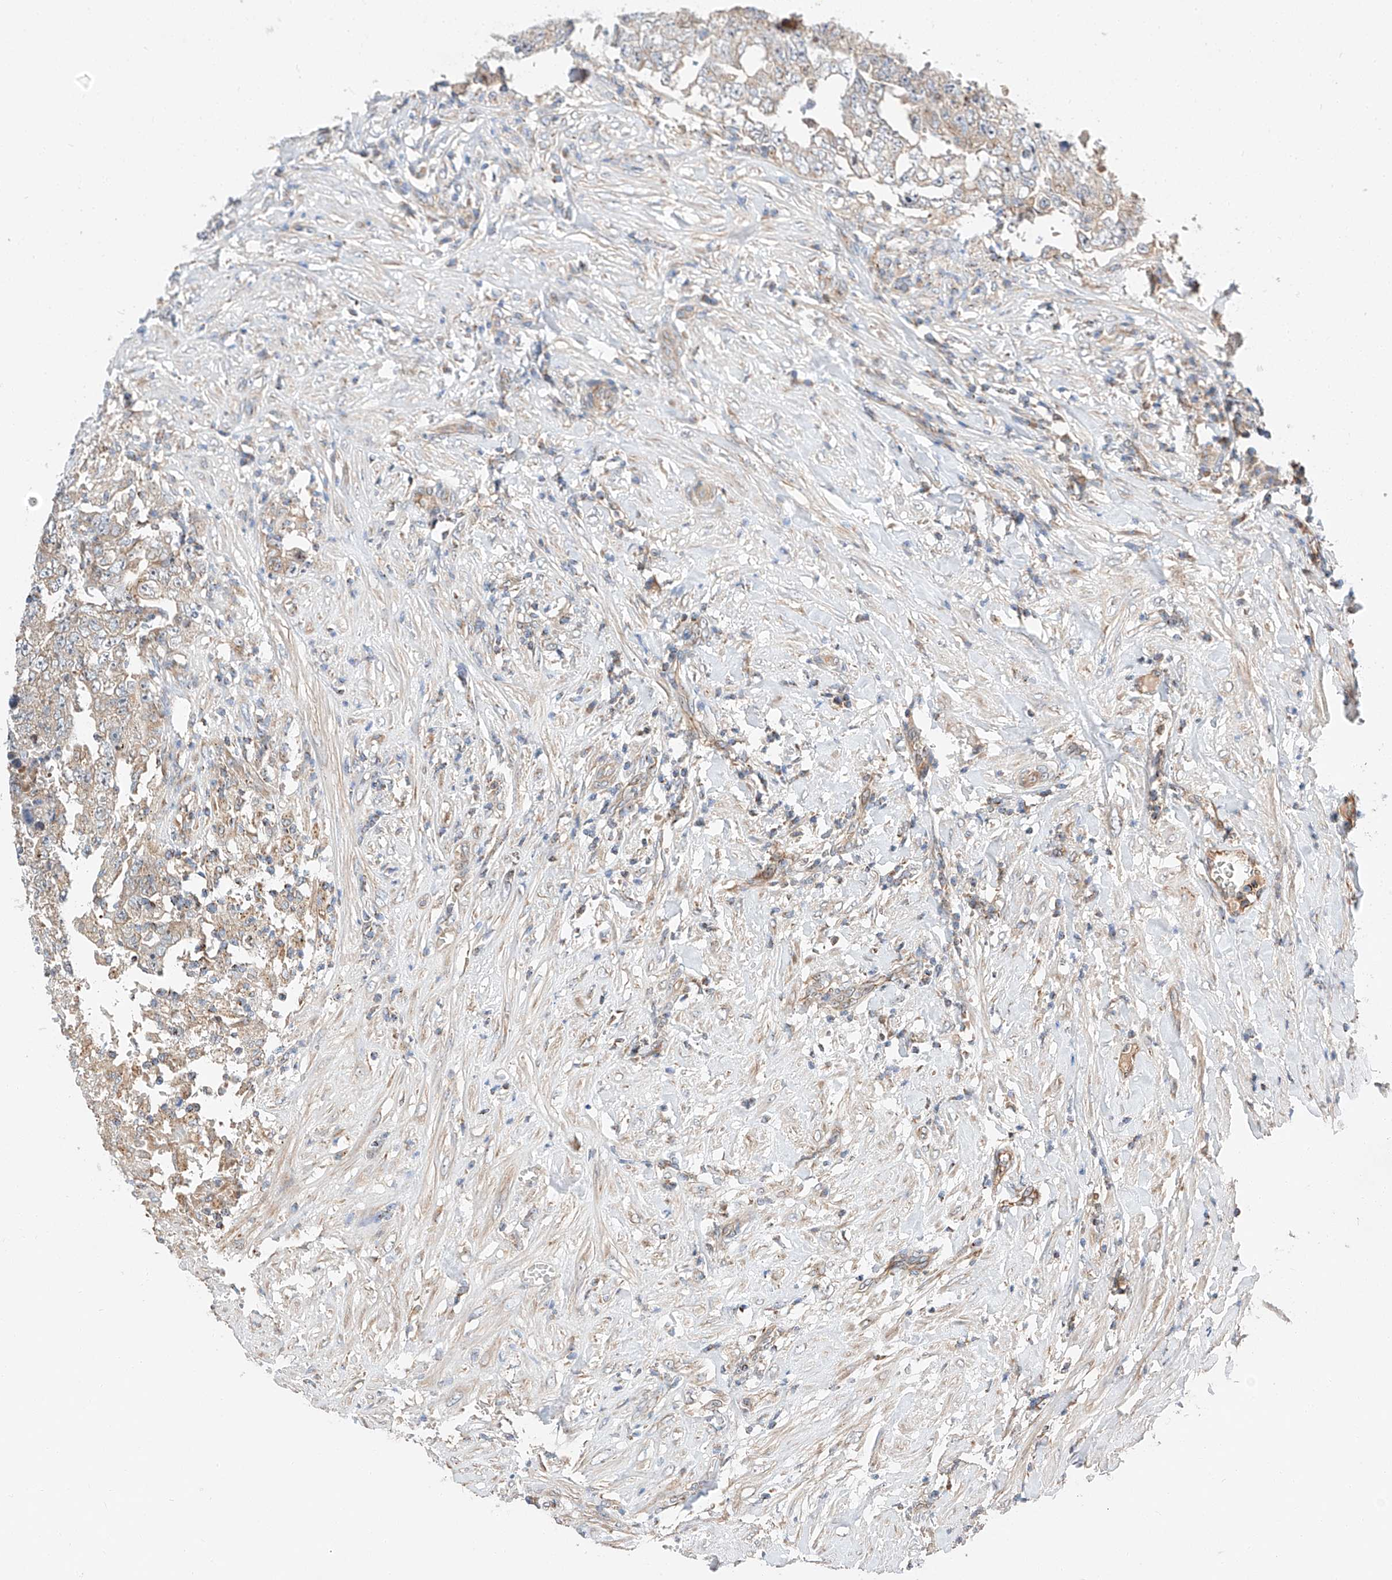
{"staining": {"intensity": "weak", "quantity": "<25%", "location": "cytoplasmic/membranous"}, "tissue": "testis cancer", "cell_type": "Tumor cells", "image_type": "cancer", "snomed": [{"axis": "morphology", "description": "Carcinoma, Embryonal, NOS"}, {"axis": "topography", "description": "Testis"}], "caption": "Human embryonal carcinoma (testis) stained for a protein using immunohistochemistry shows no expression in tumor cells.", "gene": "RUSC1", "patient": {"sex": "male", "age": 26}}